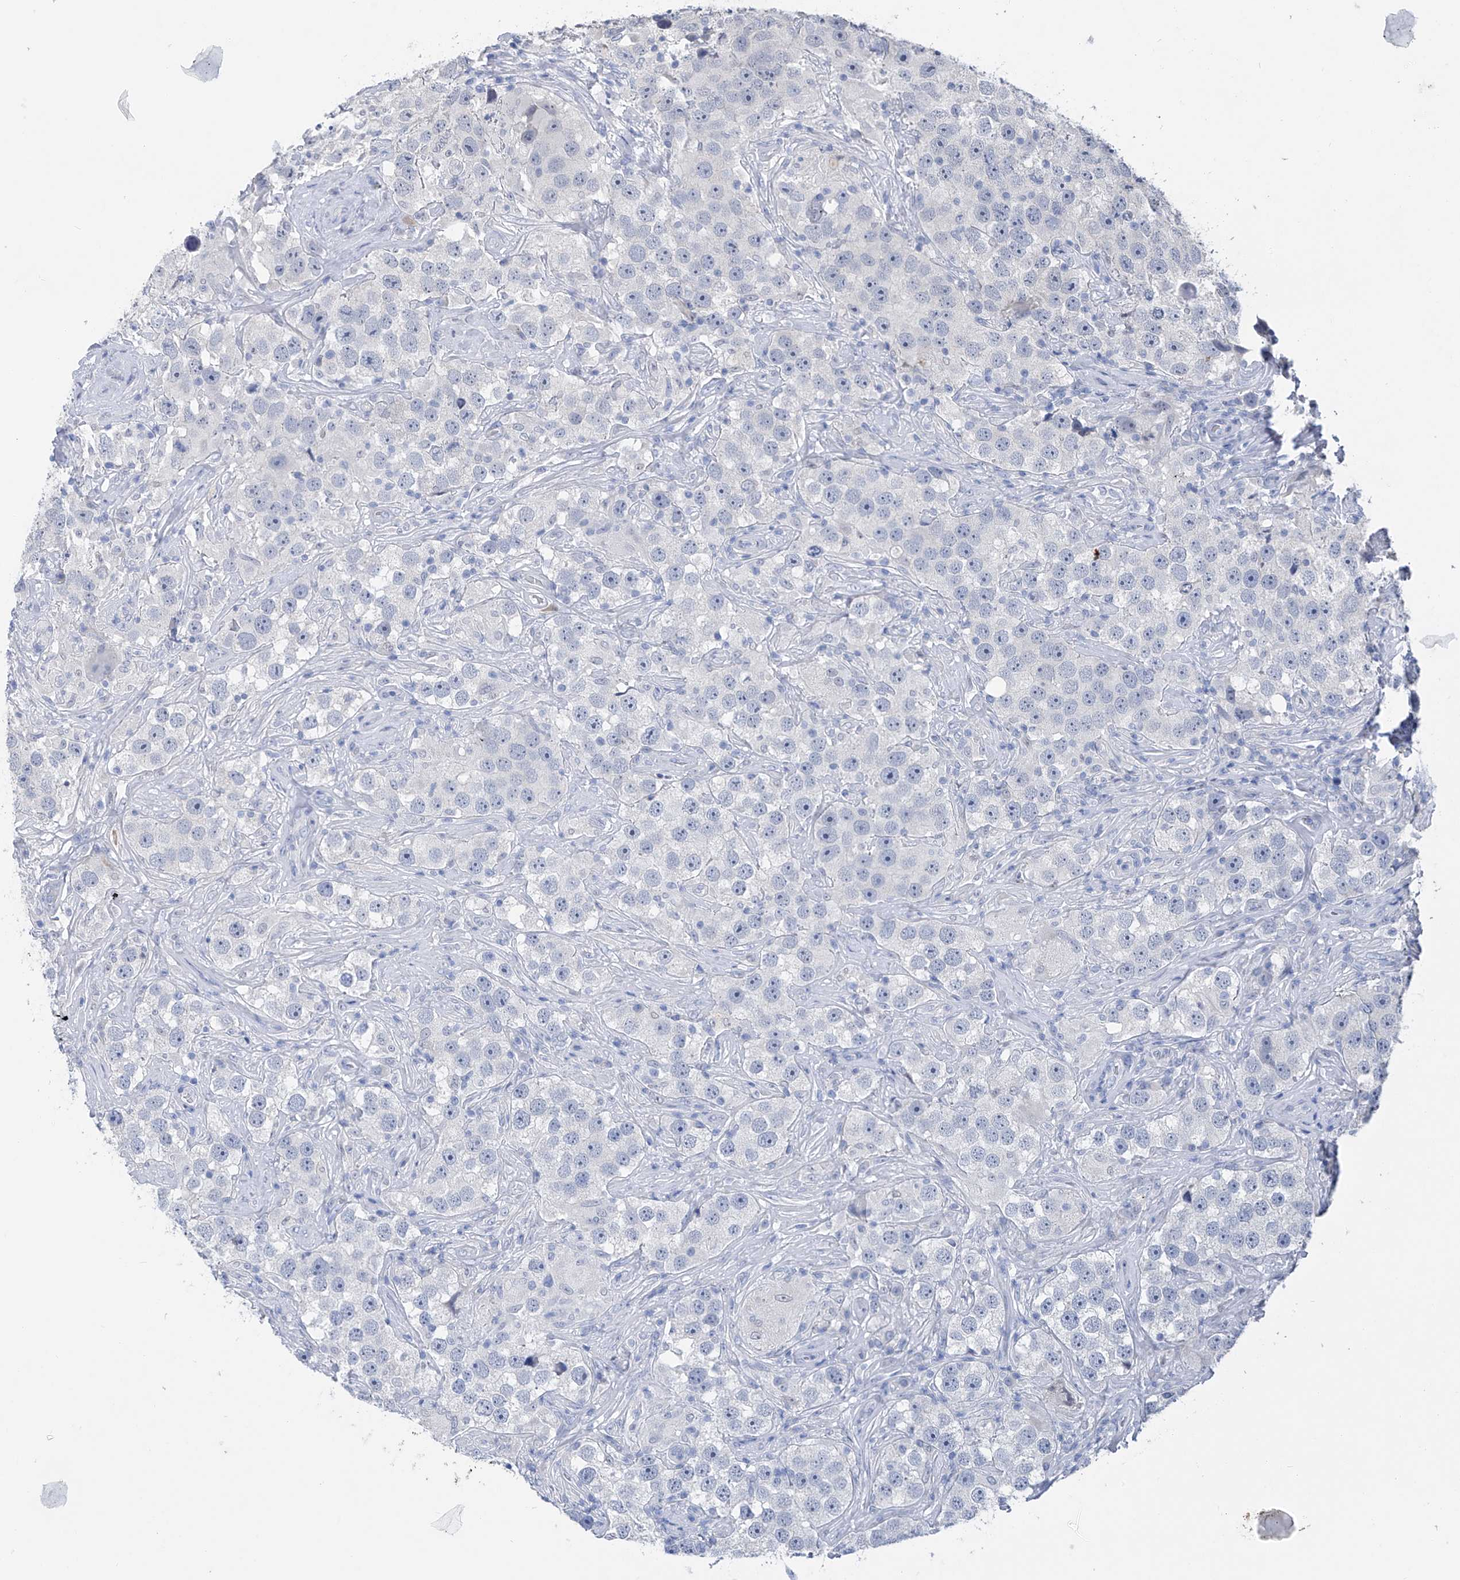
{"staining": {"intensity": "negative", "quantity": "none", "location": "none"}, "tissue": "testis cancer", "cell_type": "Tumor cells", "image_type": "cancer", "snomed": [{"axis": "morphology", "description": "Seminoma, NOS"}, {"axis": "topography", "description": "Testis"}], "caption": "Micrograph shows no significant protein staining in tumor cells of testis cancer.", "gene": "ADRA1A", "patient": {"sex": "male", "age": 49}}